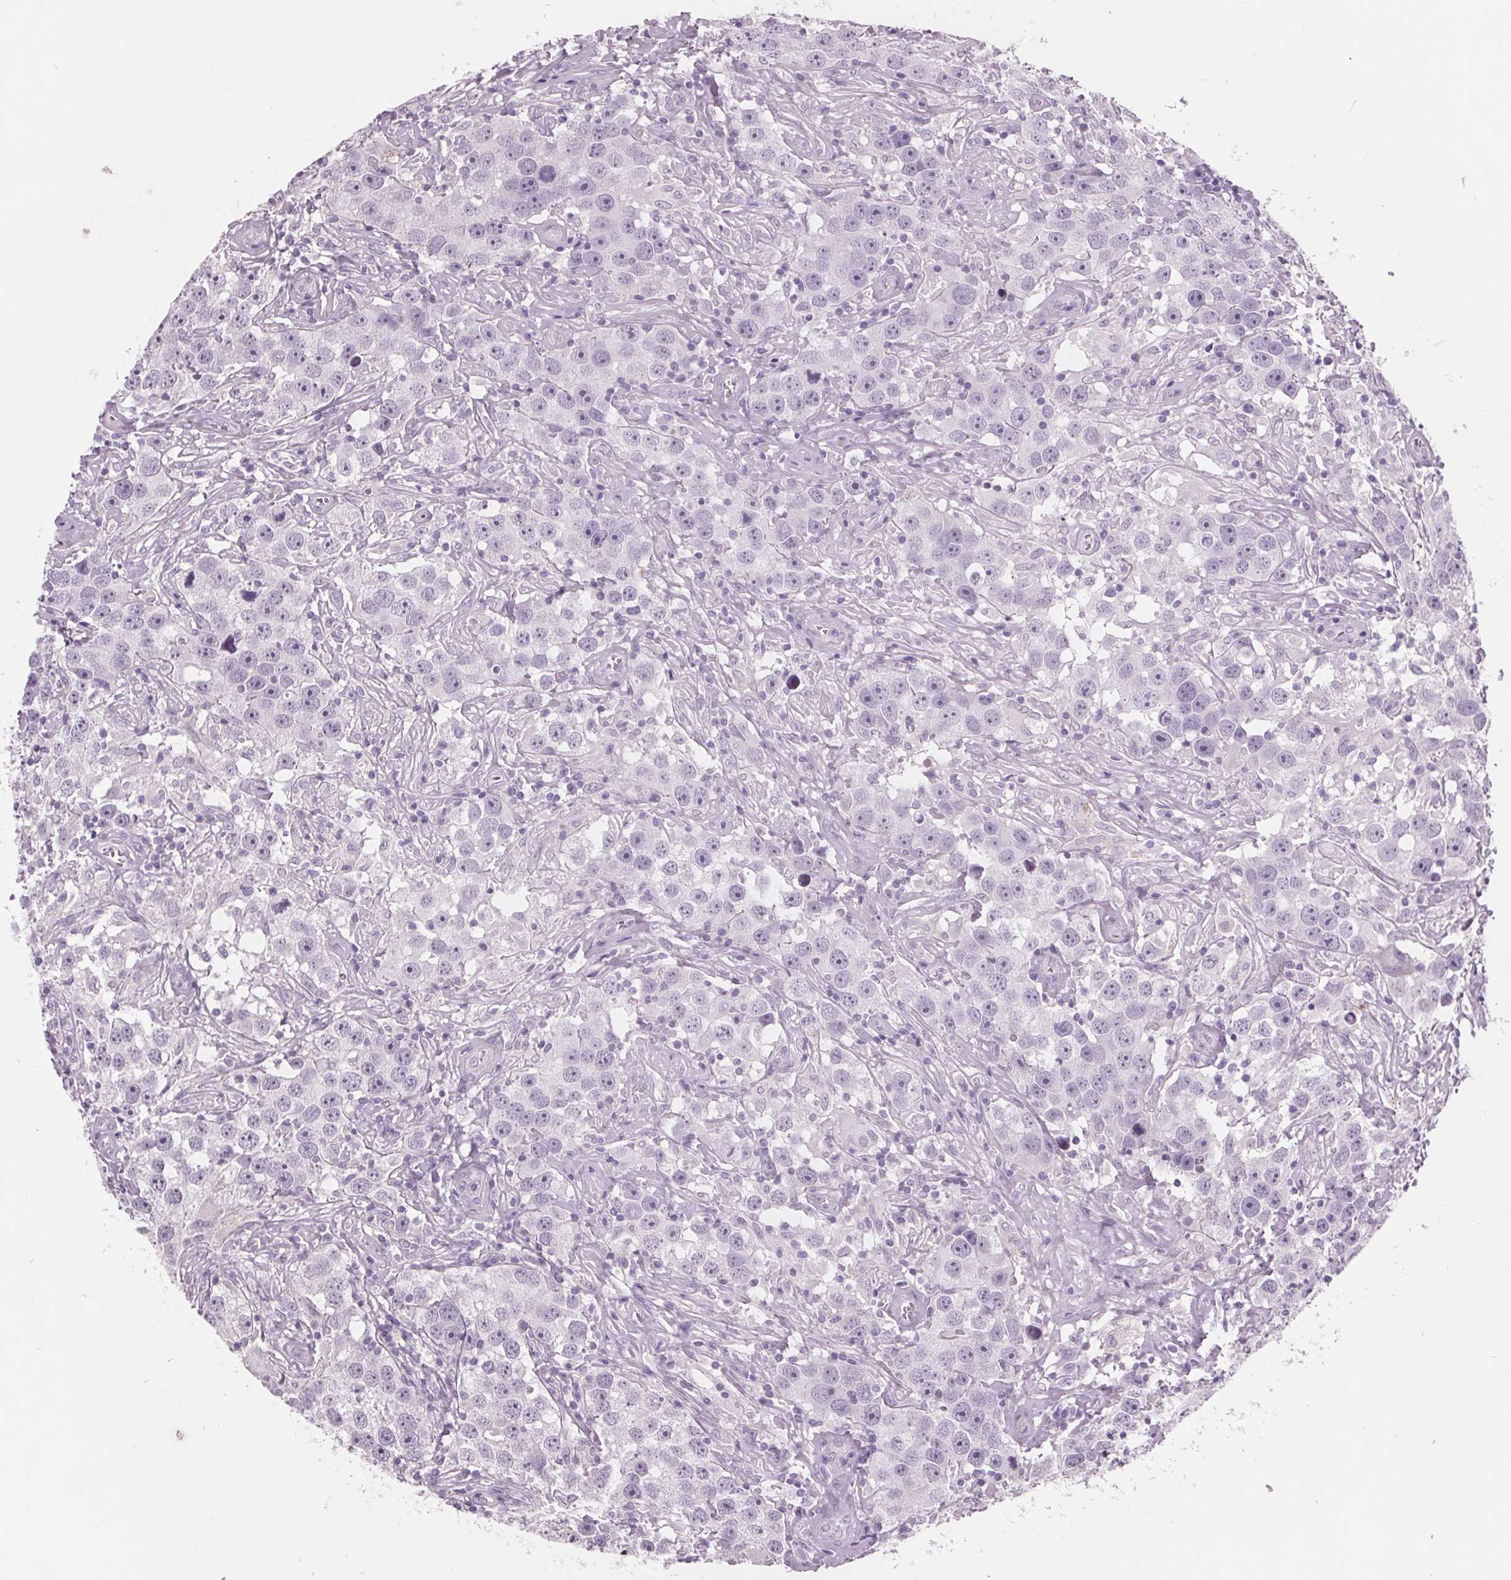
{"staining": {"intensity": "negative", "quantity": "none", "location": "none"}, "tissue": "testis cancer", "cell_type": "Tumor cells", "image_type": "cancer", "snomed": [{"axis": "morphology", "description": "Seminoma, NOS"}, {"axis": "topography", "description": "Testis"}], "caption": "This histopathology image is of testis cancer stained with immunohistochemistry to label a protein in brown with the nuclei are counter-stained blue. There is no positivity in tumor cells. (Brightfield microscopy of DAB immunohistochemistry (IHC) at high magnification).", "gene": "AMBP", "patient": {"sex": "male", "age": 49}}